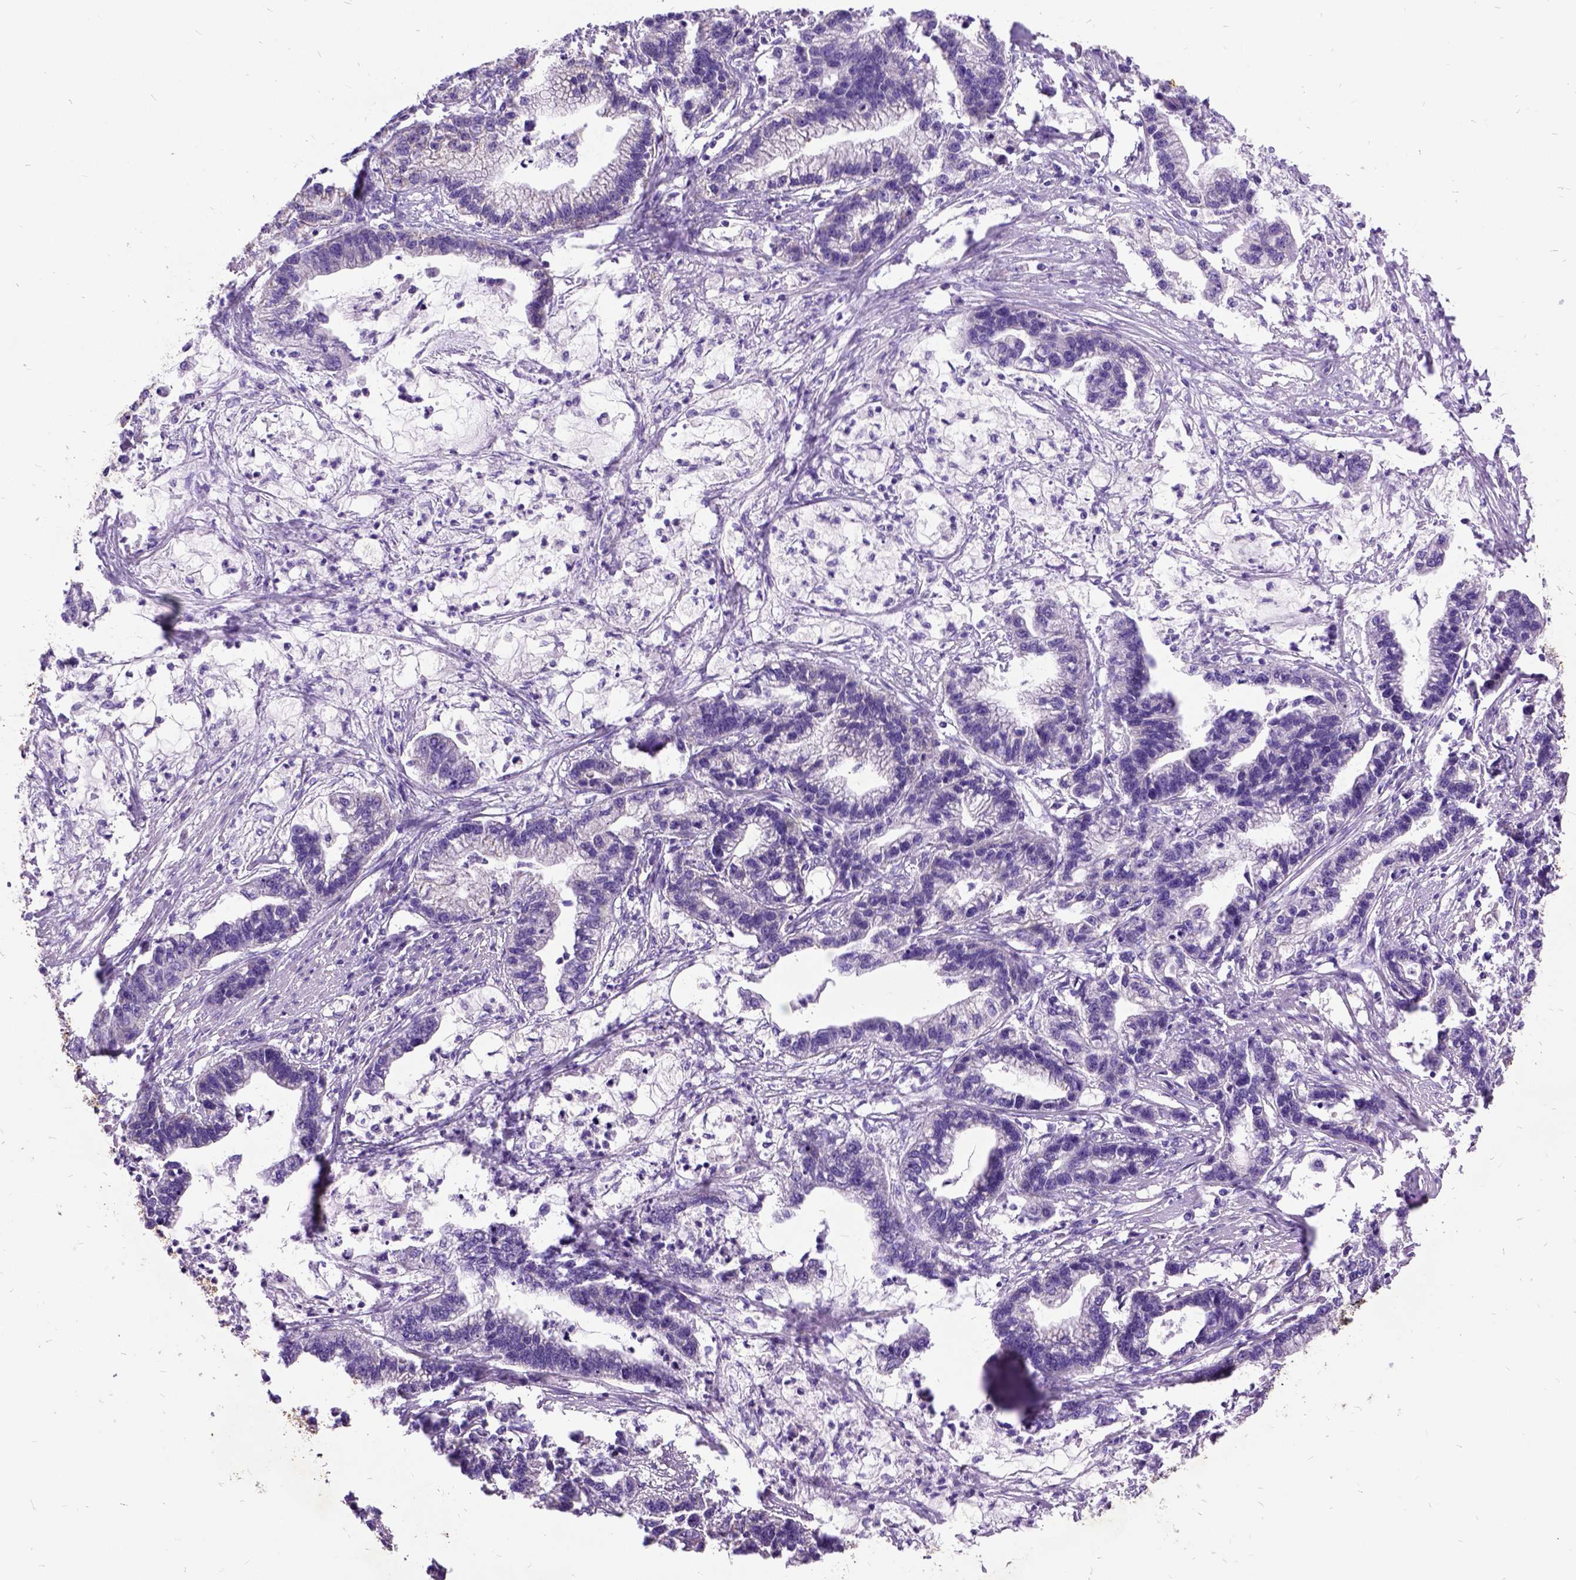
{"staining": {"intensity": "negative", "quantity": "none", "location": "none"}, "tissue": "stomach cancer", "cell_type": "Tumor cells", "image_type": "cancer", "snomed": [{"axis": "morphology", "description": "Adenocarcinoma, NOS"}, {"axis": "topography", "description": "Stomach"}], "caption": "A micrograph of human stomach cancer is negative for staining in tumor cells.", "gene": "CFAP54", "patient": {"sex": "male", "age": 83}}